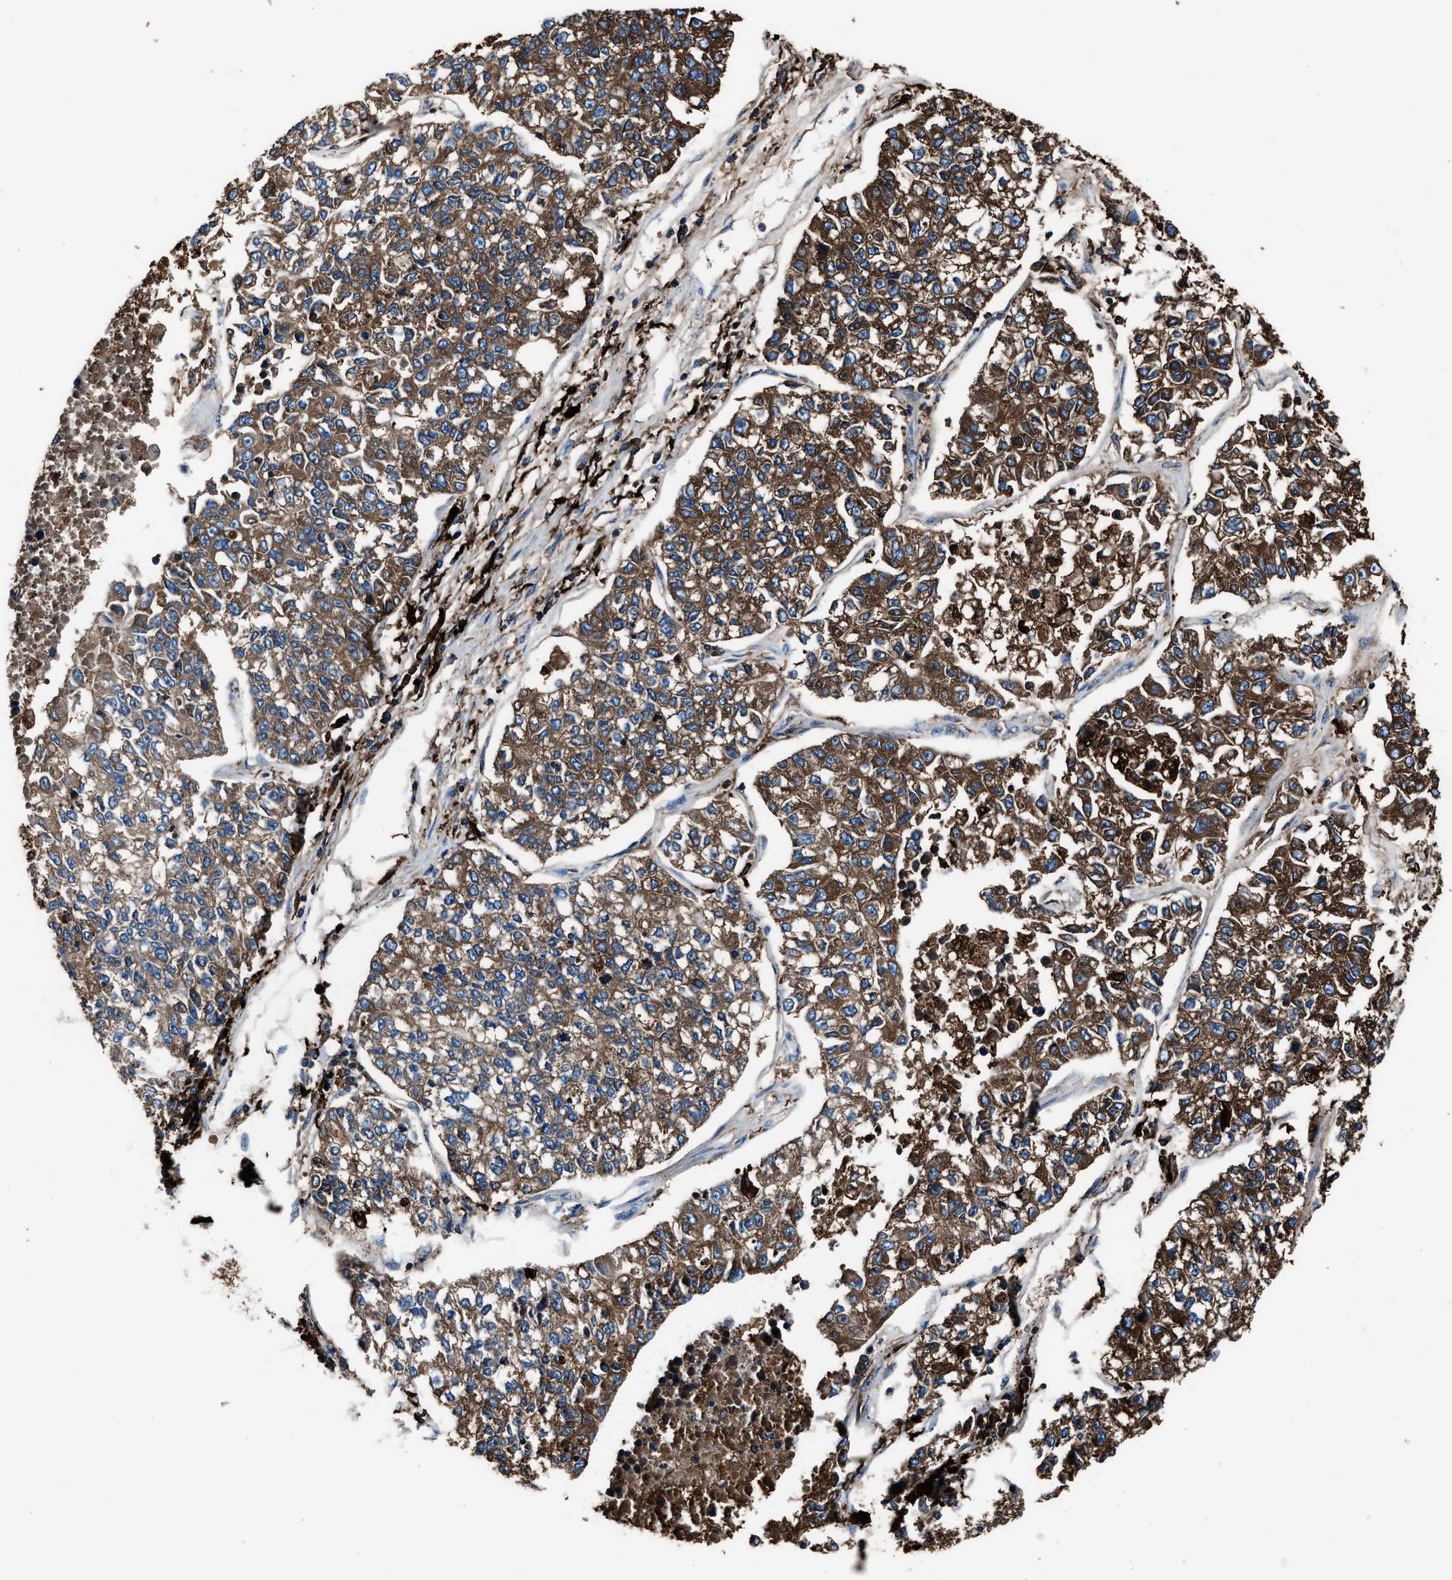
{"staining": {"intensity": "strong", "quantity": "25%-75%", "location": "cytoplasmic/membranous"}, "tissue": "lung cancer", "cell_type": "Tumor cells", "image_type": "cancer", "snomed": [{"axis": "morphology", "description": "Adenocarcinoma, NOS"}, {"axis": "topography", "description": "Lung"}], "caption": "Lung cancer (adenocarcinoma) stained for a protein (brown) exhibits strong cytoplasmic/membranous positive staining in approximately 25%-75% of tumor cells.", "gene": "FTL", "patient": {"sex": "male", "age": 49}}